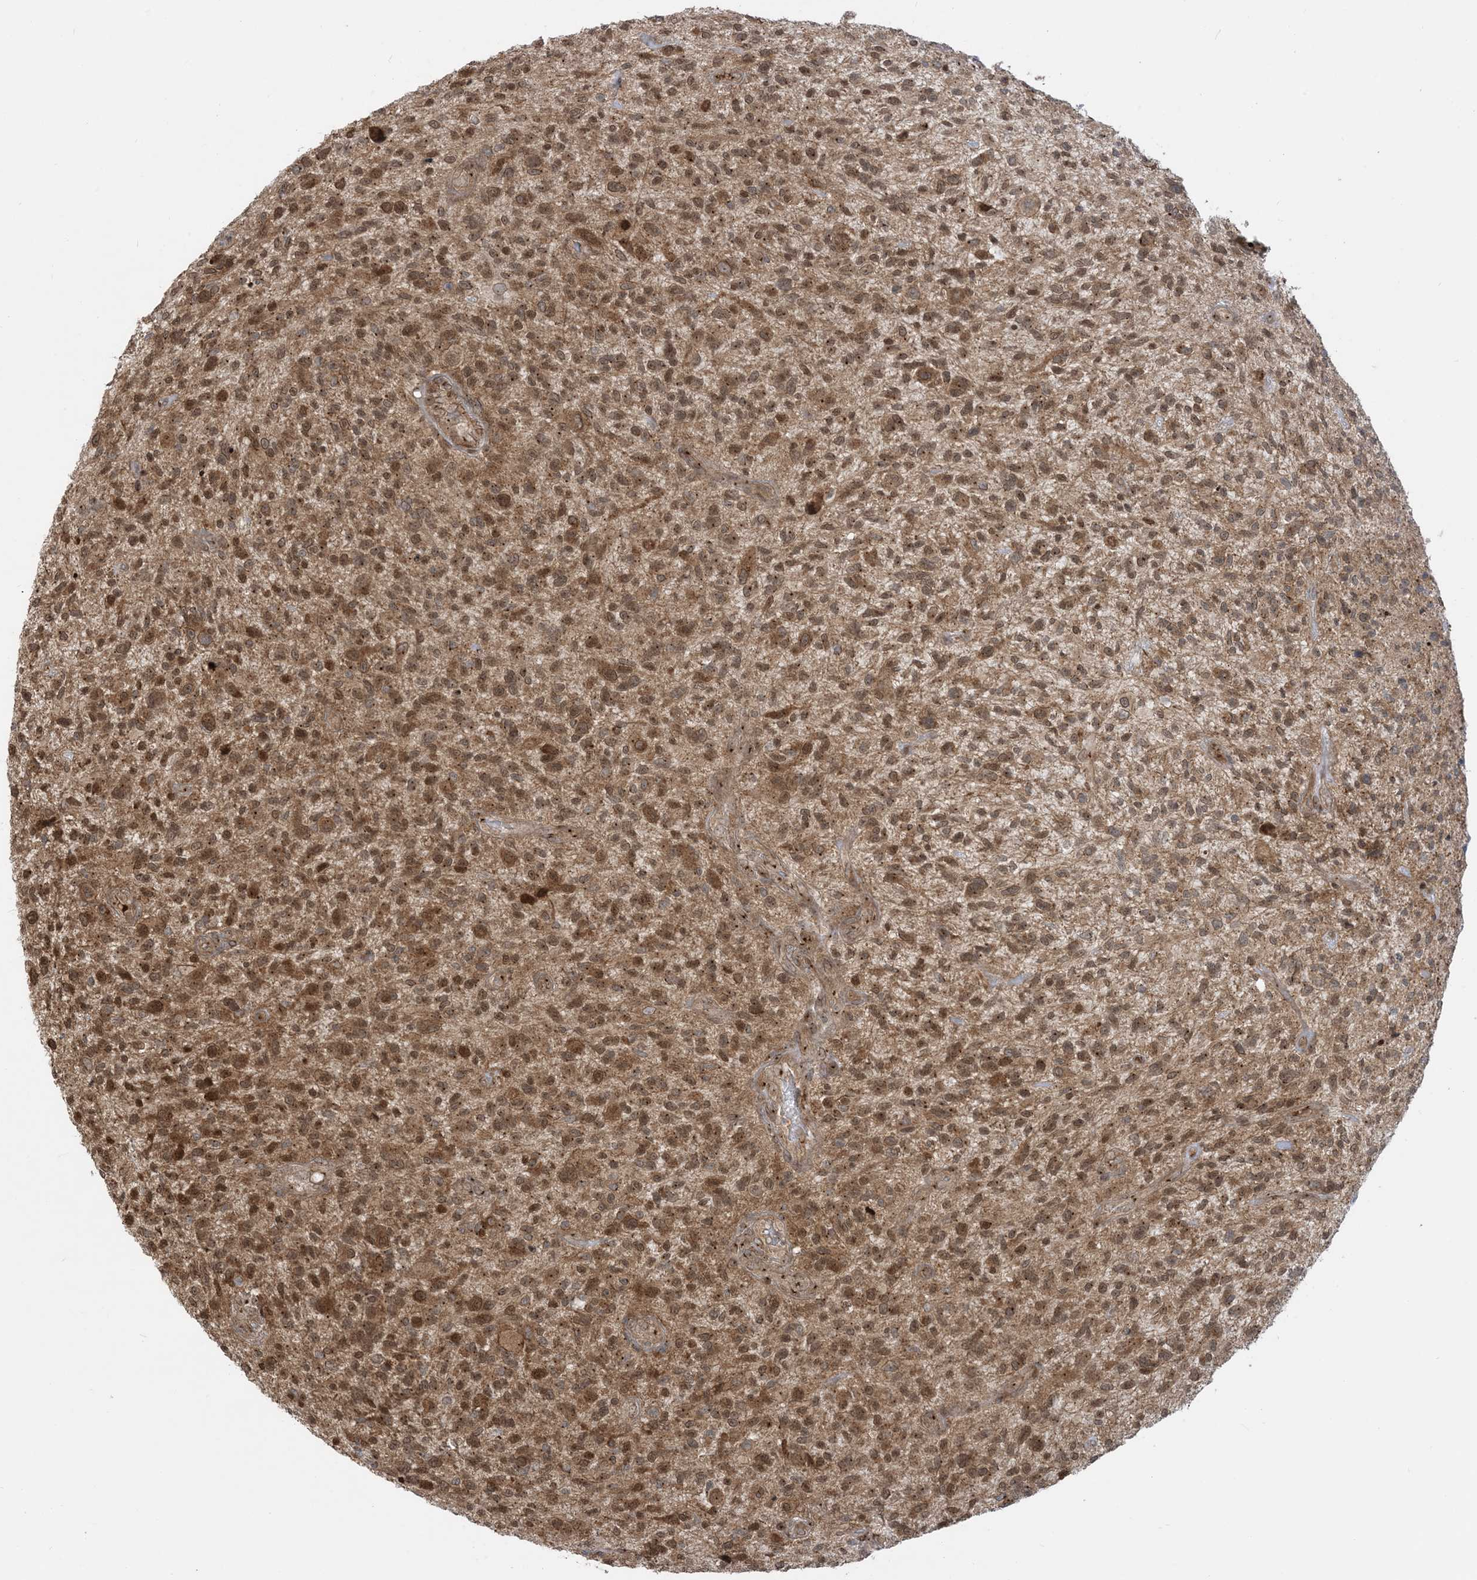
{"staining": {"intensity": "strong", "quantity": ">75%", "location": "cytoplasmic/membranous,nuclear"}, "tissue": "glioma", "cell_type": "Tumor cells", "image_type": "cancer", "snomed": [{"axis": "morphology", "description": "Glioma, malignant, High grade"}, {"axis": "topography", "description": "Brain"}], "caption": "About >75% of tumor cells in malignant high-grade glioma demonstrate strong cytoplasmic/membranous and nuclear protein positivity as visualized by brown immunohistochemical staining.", "gene": "CASP4", "patient": {"sex": "male", "age": 47}}